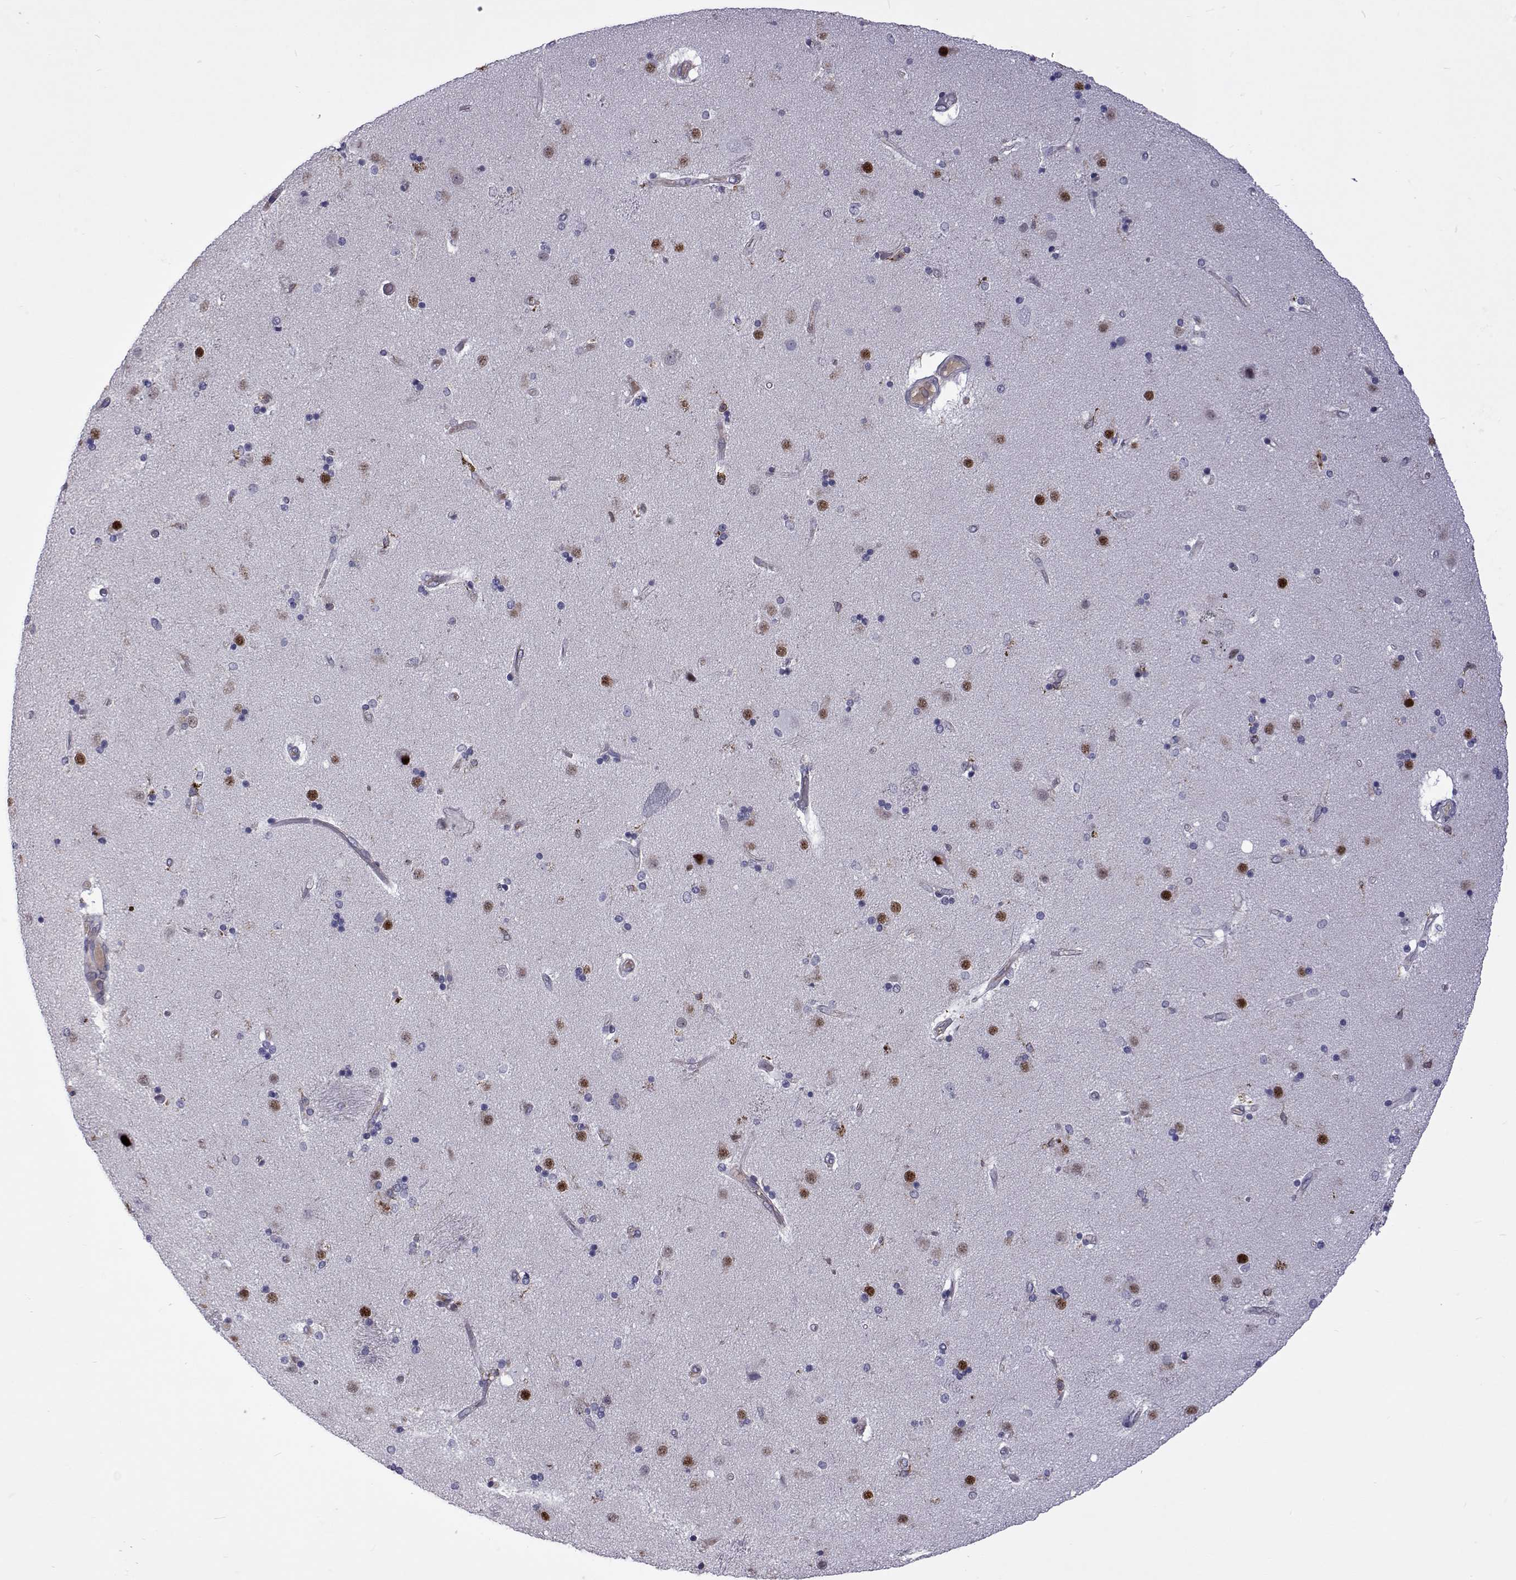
{"staining": {"intensity": "negative", "quantity": "none", "location": "none"}, "tissue": "caudate", "cell_type": "Glial cells", "image_type": "normal", "snomed": [{"axis": "morphology", "description": "Normal tissue, NOS"}, {"axis": "topography", "description": "Lateral ventricle wall"}], "caption": "Immunohistochemistry of normal caudate displays no expression in glial cells.", "gene": "TCF15", "patient": {"sex": "female", "age": 71}}